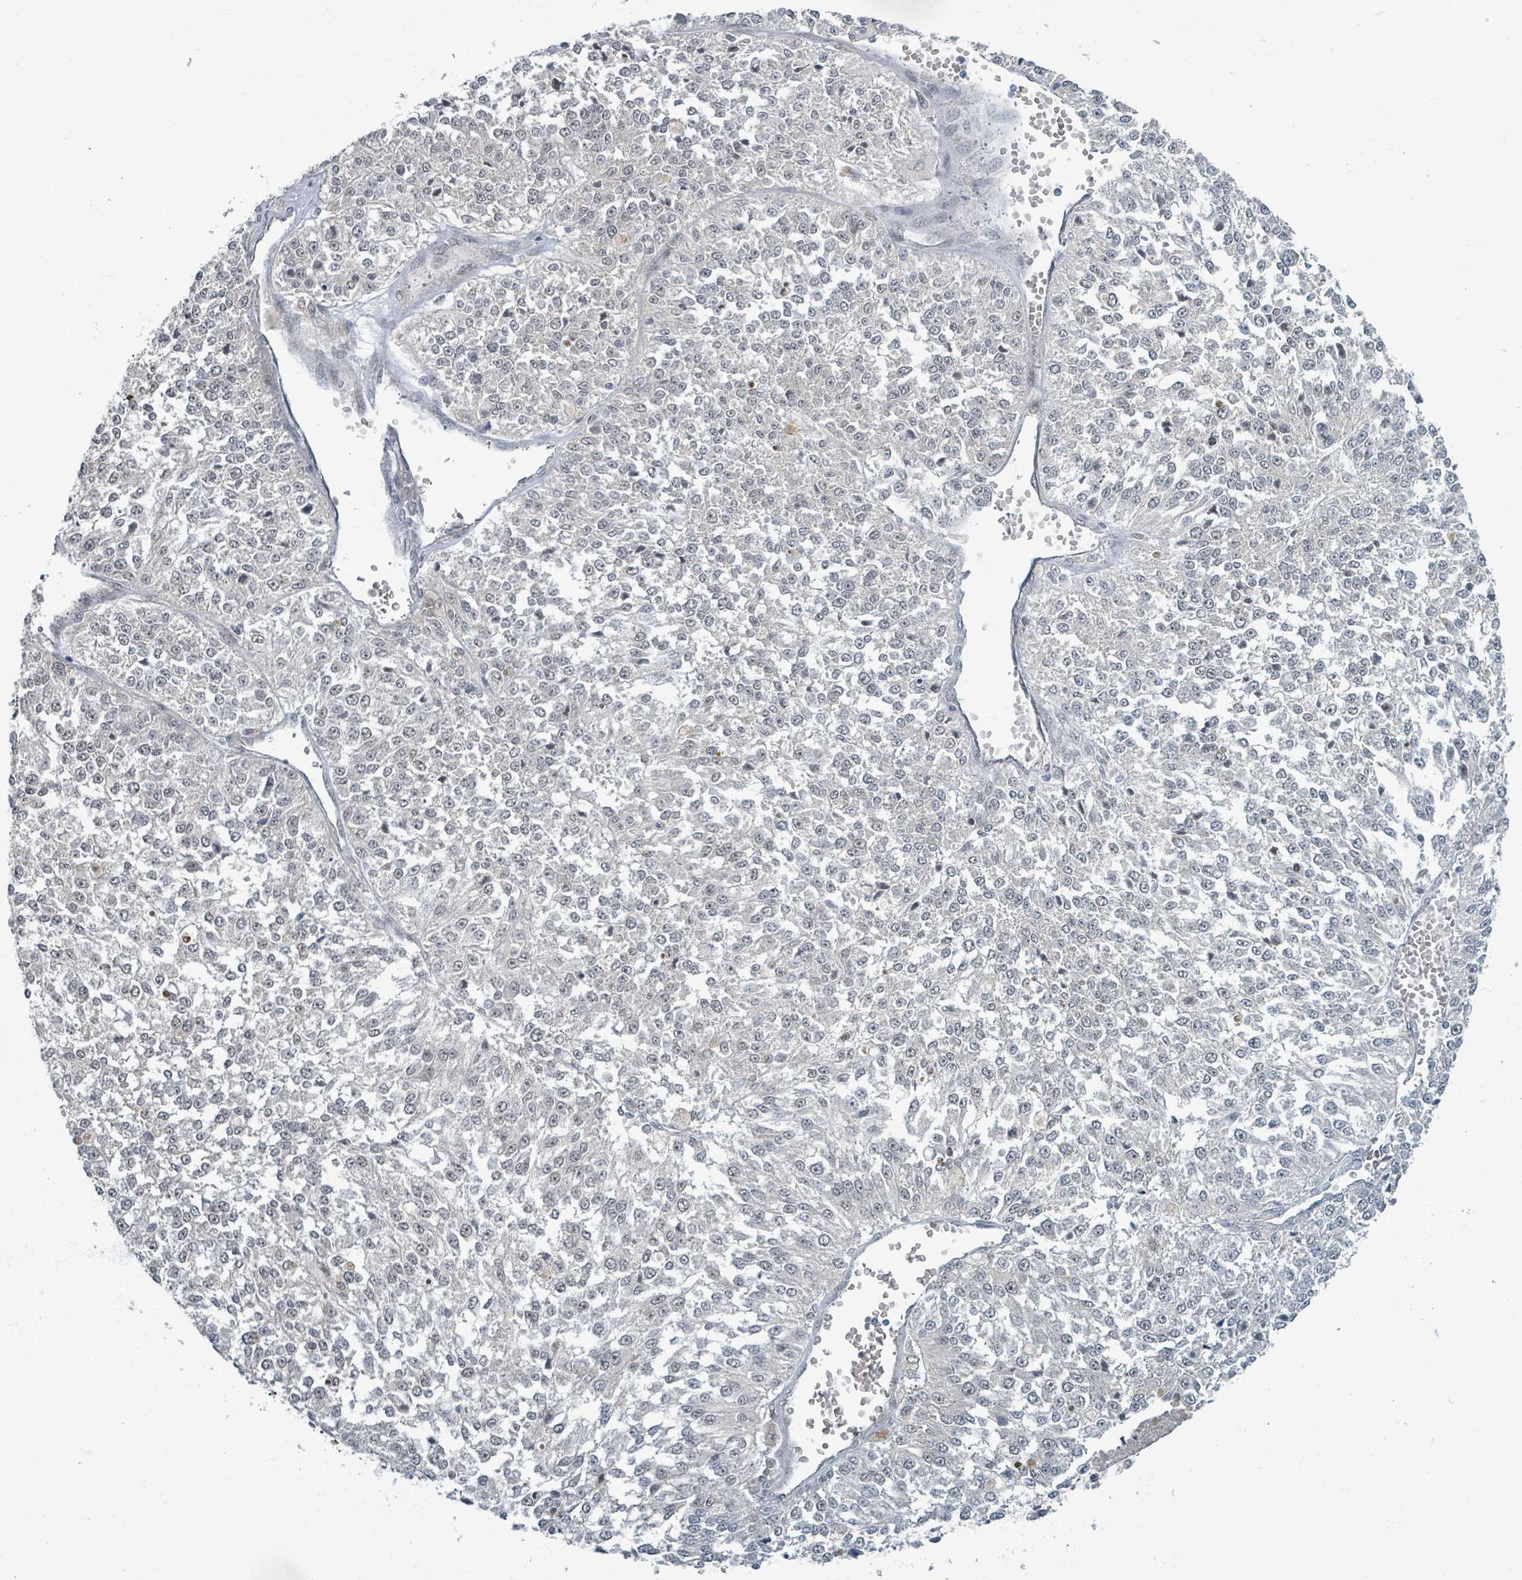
{"staining": {"intensity": "negative", "quantity": "none", "location": "none"}, "tissue": "melanoma", "cell_type": "Tumor cells", "image_type": "cancer", "snomed": [{"axis": "morphology", "description": "Malignant melanoma, NOS"}, {"axis": "topography", "description": "Skin"}], "caption": "Human melanoma stained for a protein using IHC shows no positivity in tumor cells.", "gene": "INTS15", "patient": {"sex": "female", "age": 64}}